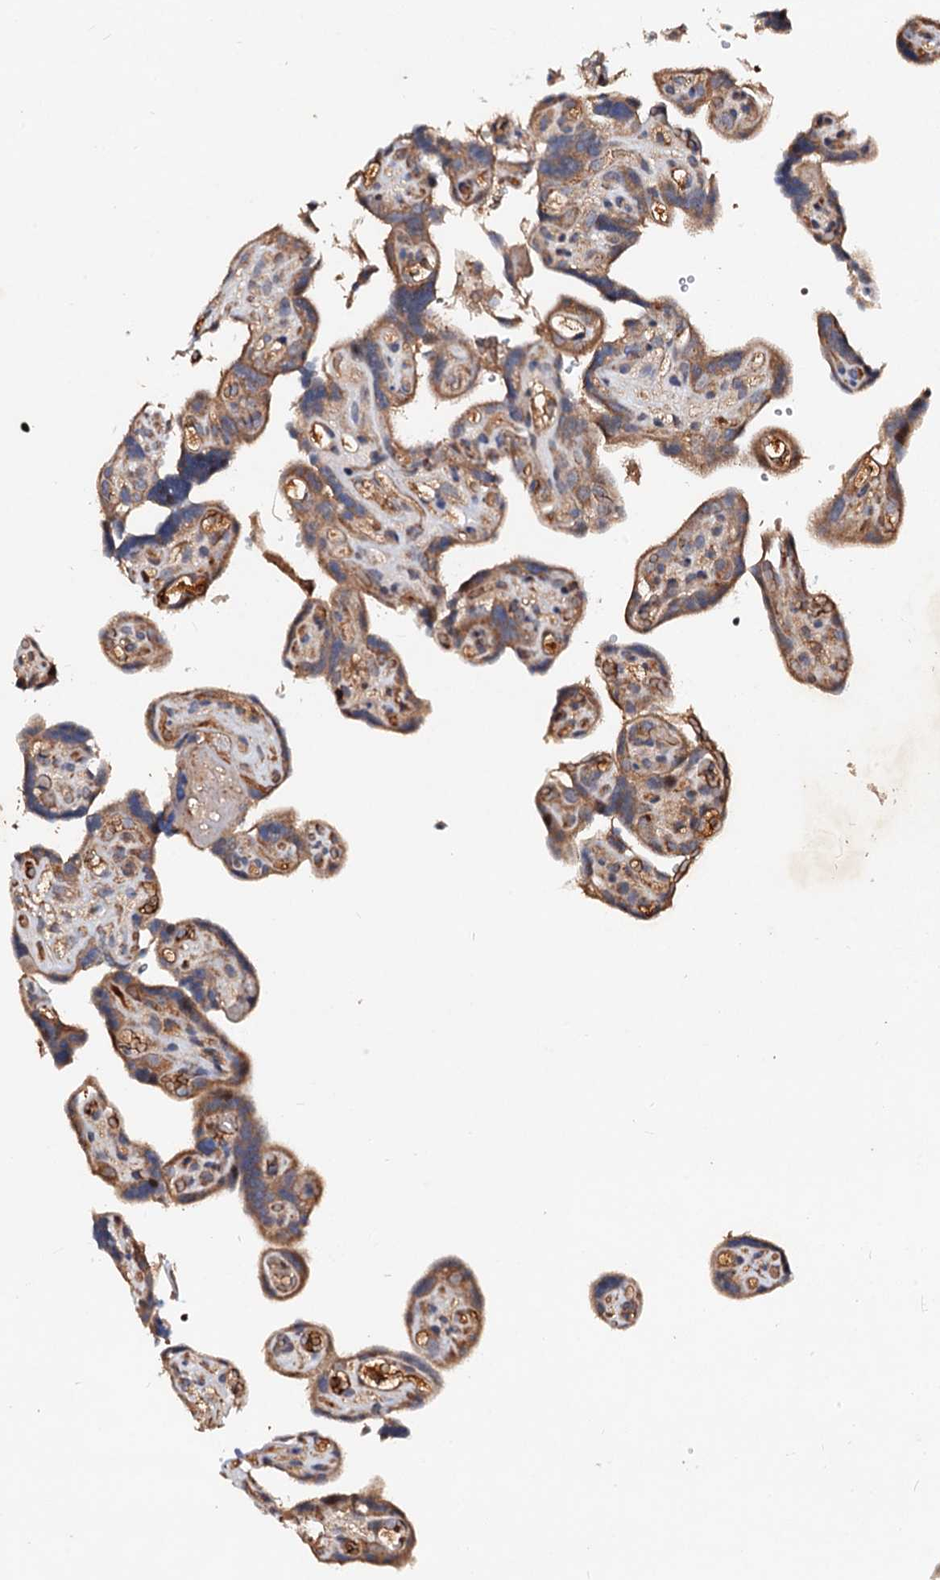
{"staining": {"intensity": "moderate", "quantity": ">75%", "location": "cytoplasmic/membranous"}, "tissue": "placenta", "cell_type": "Decidual cells", "image_type": "normal", "snomed": [{"axis": "morphology", "description": "Normal tissue, NOS"}, {"axis": "topography", "description": "Placenta"}], "caption": "Brown immunohistochemical staining in unremarkable human placenta reveals moderate cytoplasmic/membranous positivity in approximately >75% of decidual cells. (Stains: DAB in brown, nuclei in blue, Microscopy: brightfield microscopy at high magnification).", "gene": "EXTL1", "patient": {"sex": "female", "age": 30}}